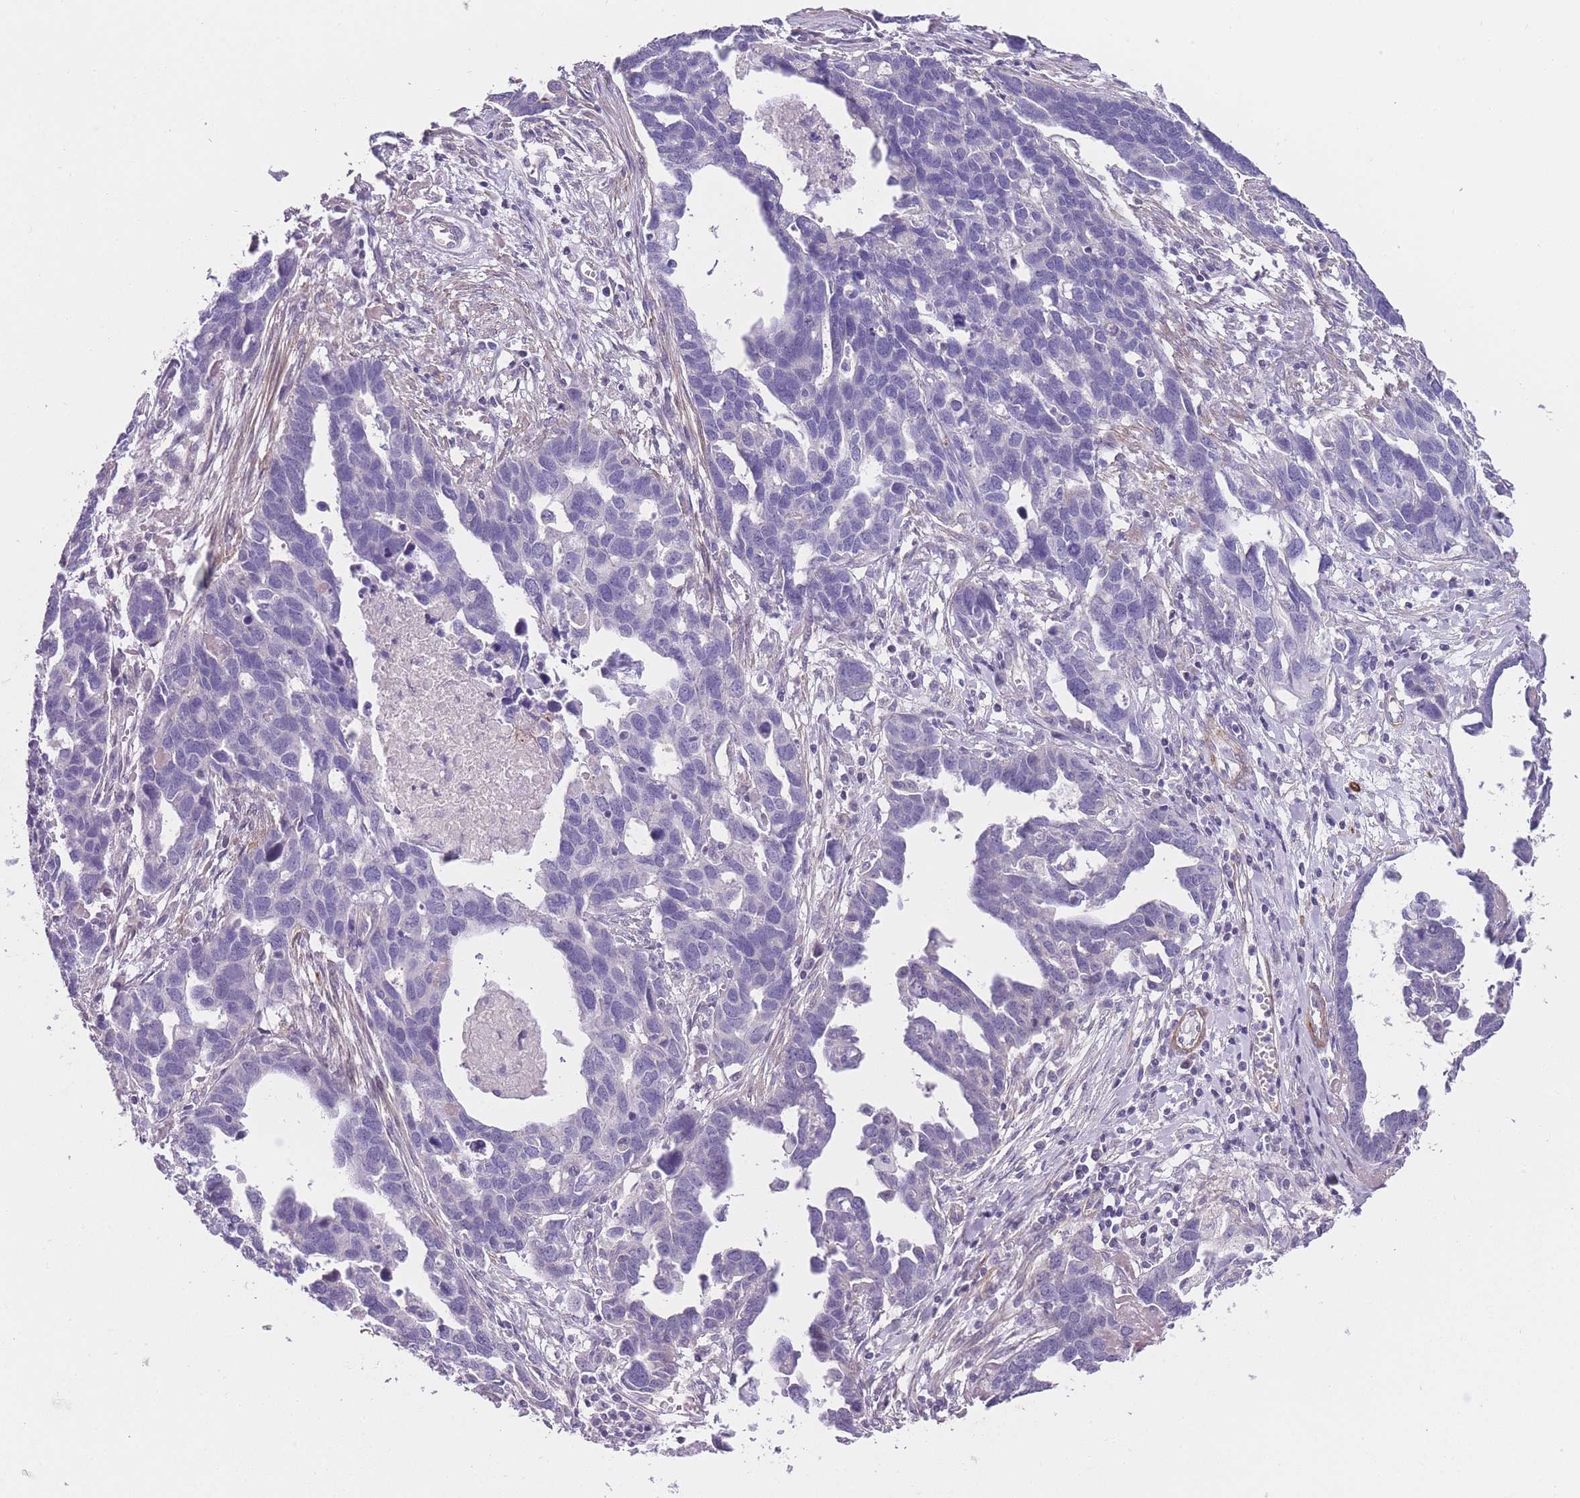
{"staining": {"intensity": "negative", "quantity": "none", "location": "none"}, "tissue": "ovarian cancer", "cell_type": "Tumor cells", "image_type": "cancer", "snomed": [{"axis": "morphology", "description": "Cystadenocarcinoma, serous, NOS"}, {"axis": "topography", "description": "Ovary"}], "caption": "The immunohistochemistry (IHC) histopathology image has no significant expression in tumor cells of serous cystadenocarcinoma (ovarian) tissue. (Stains: DAB immunohistochemistry with hematoxylin counter stain, Microscopy: brightfield microscopy at high magnification).", "gene": "FAM124A", "patient": {"sex": "female", "age": 54}}